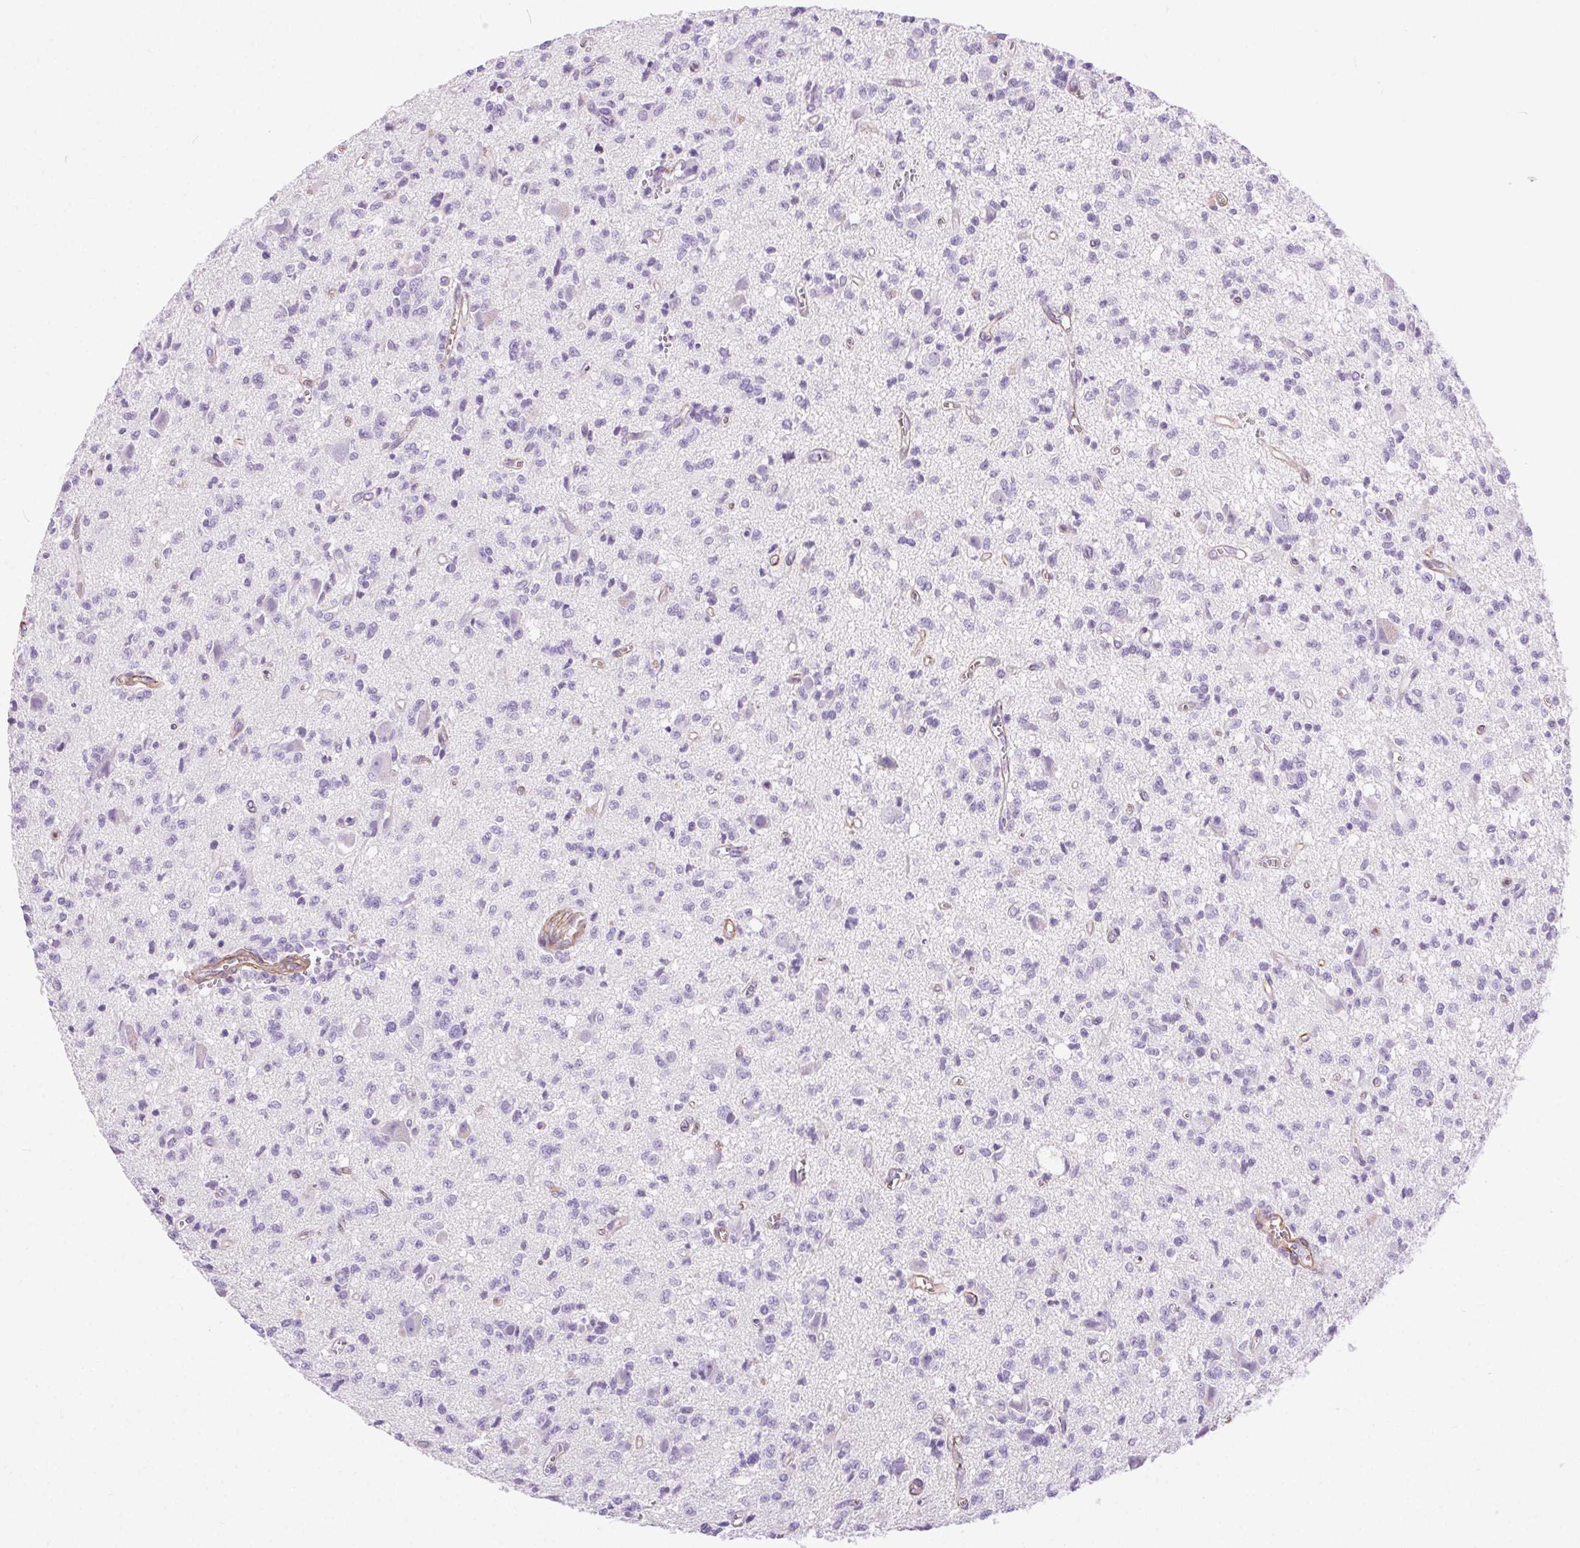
{"staining": {"intensity": "negative", "quantity": "none", "location": "none"}, "tissue": "glioma", "cell_type": "Tumor cells", "image_type": "cancer", "snomed": [{"axis": "morphology", "description": "Glioma, malignant, Low grade"}, {"axis": "topography", "description": "Brain"}], "caption": "Protein analysis of malignant low-grade glioma demonstrates no significant staining in tumor cells.", "gene": "SHCBP1L", "patient": {"sex": "male", "age": 64}}